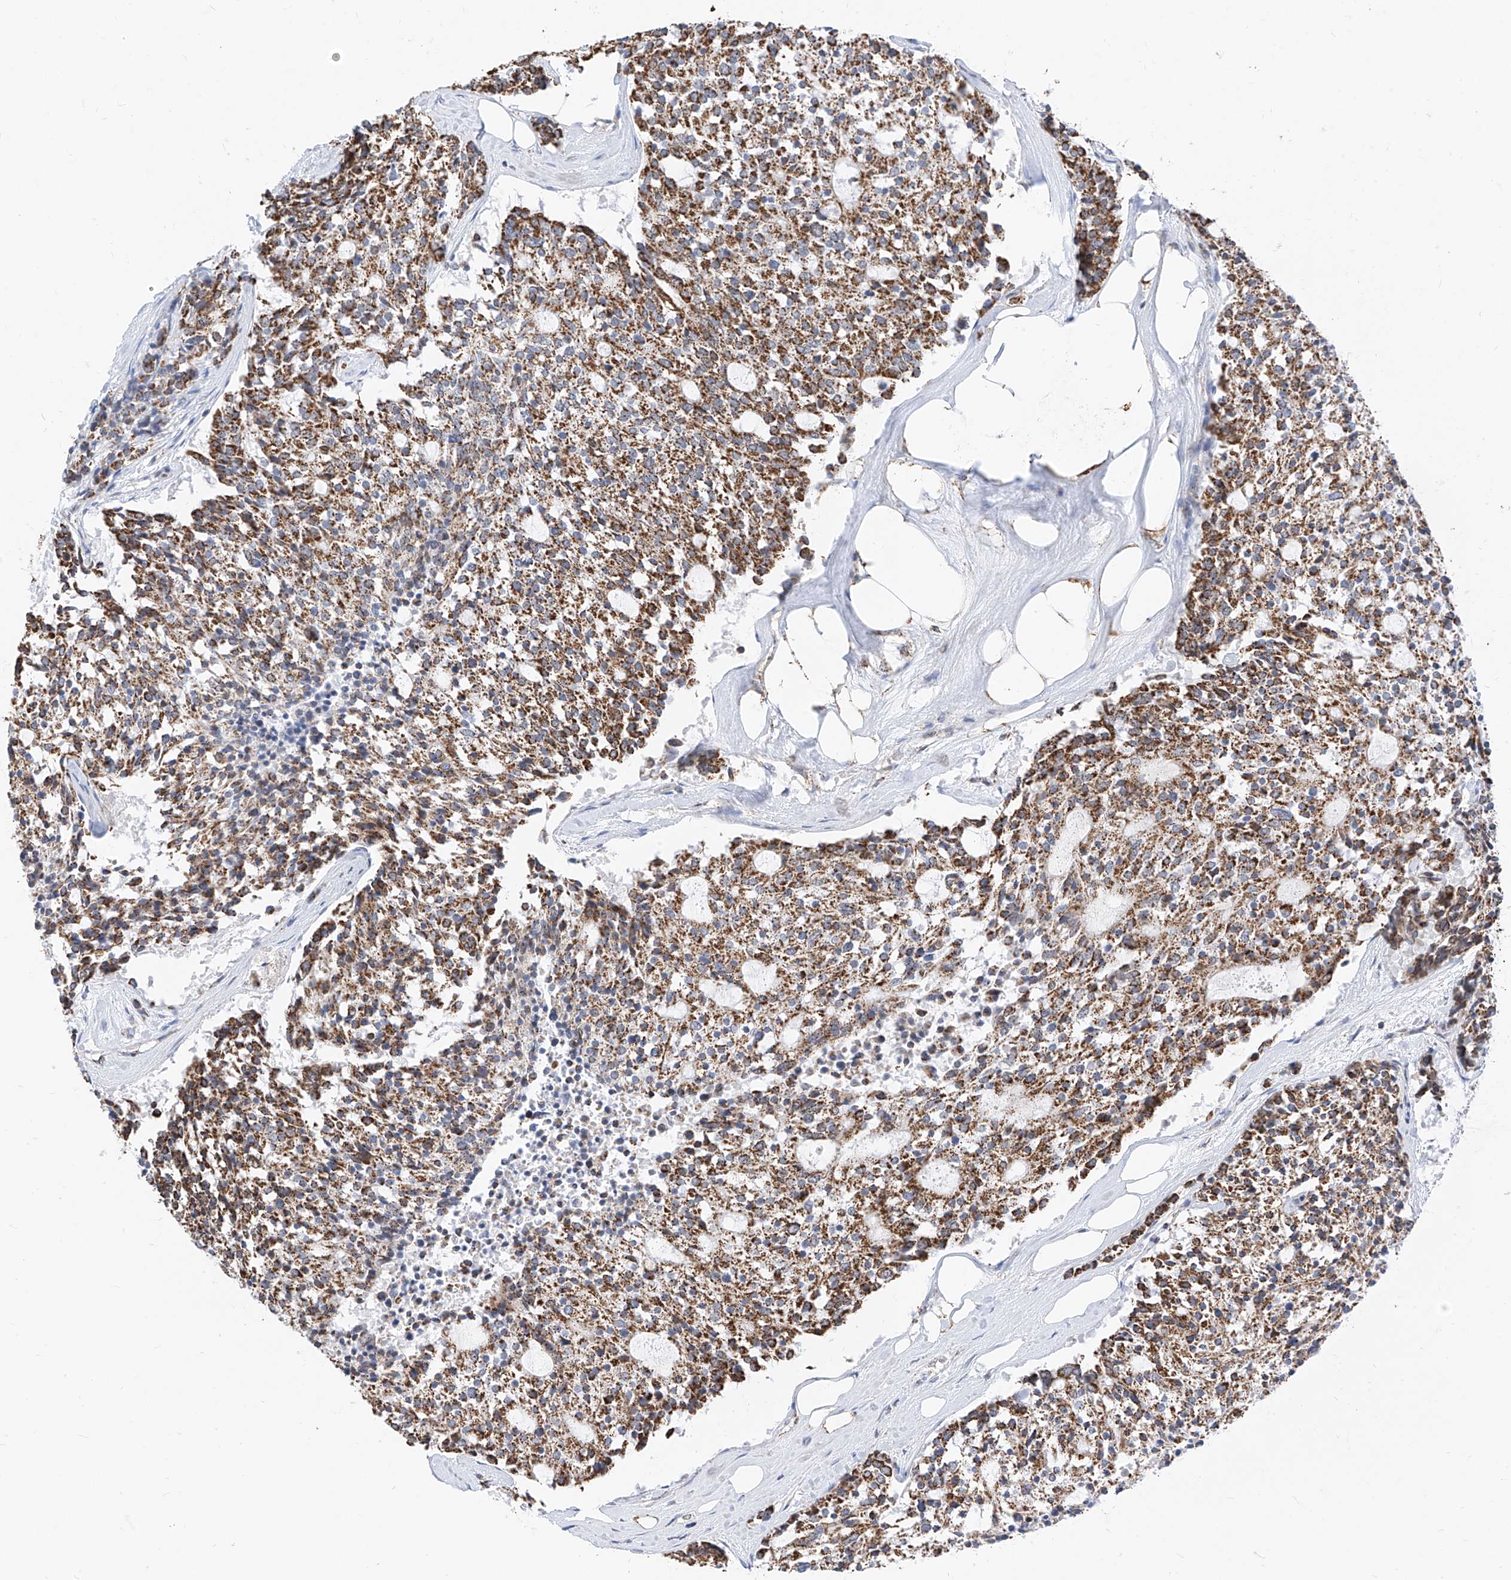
{"staining": {"intensity": "moderate", "quantity": ">75%", "location": "cytoplasmic/membranous"}, "tissue": "carcinoid", "cell_type": "Tumor cells", "image_type": "cancer", "snomed": [{"axis": "morphology", "description": "Carcinoid, malignant, NOS"}, {"axis": "topography", "description": "Pancreas"}], "caption": "About >75% of tumor cells in human carcinoid demonstrate moderate cytoplasmic/membranous protein expression as visualized by brown immunohistochemical staining.", "gene": "NALCN", "patient": {"sex": "female", "age": 54}}